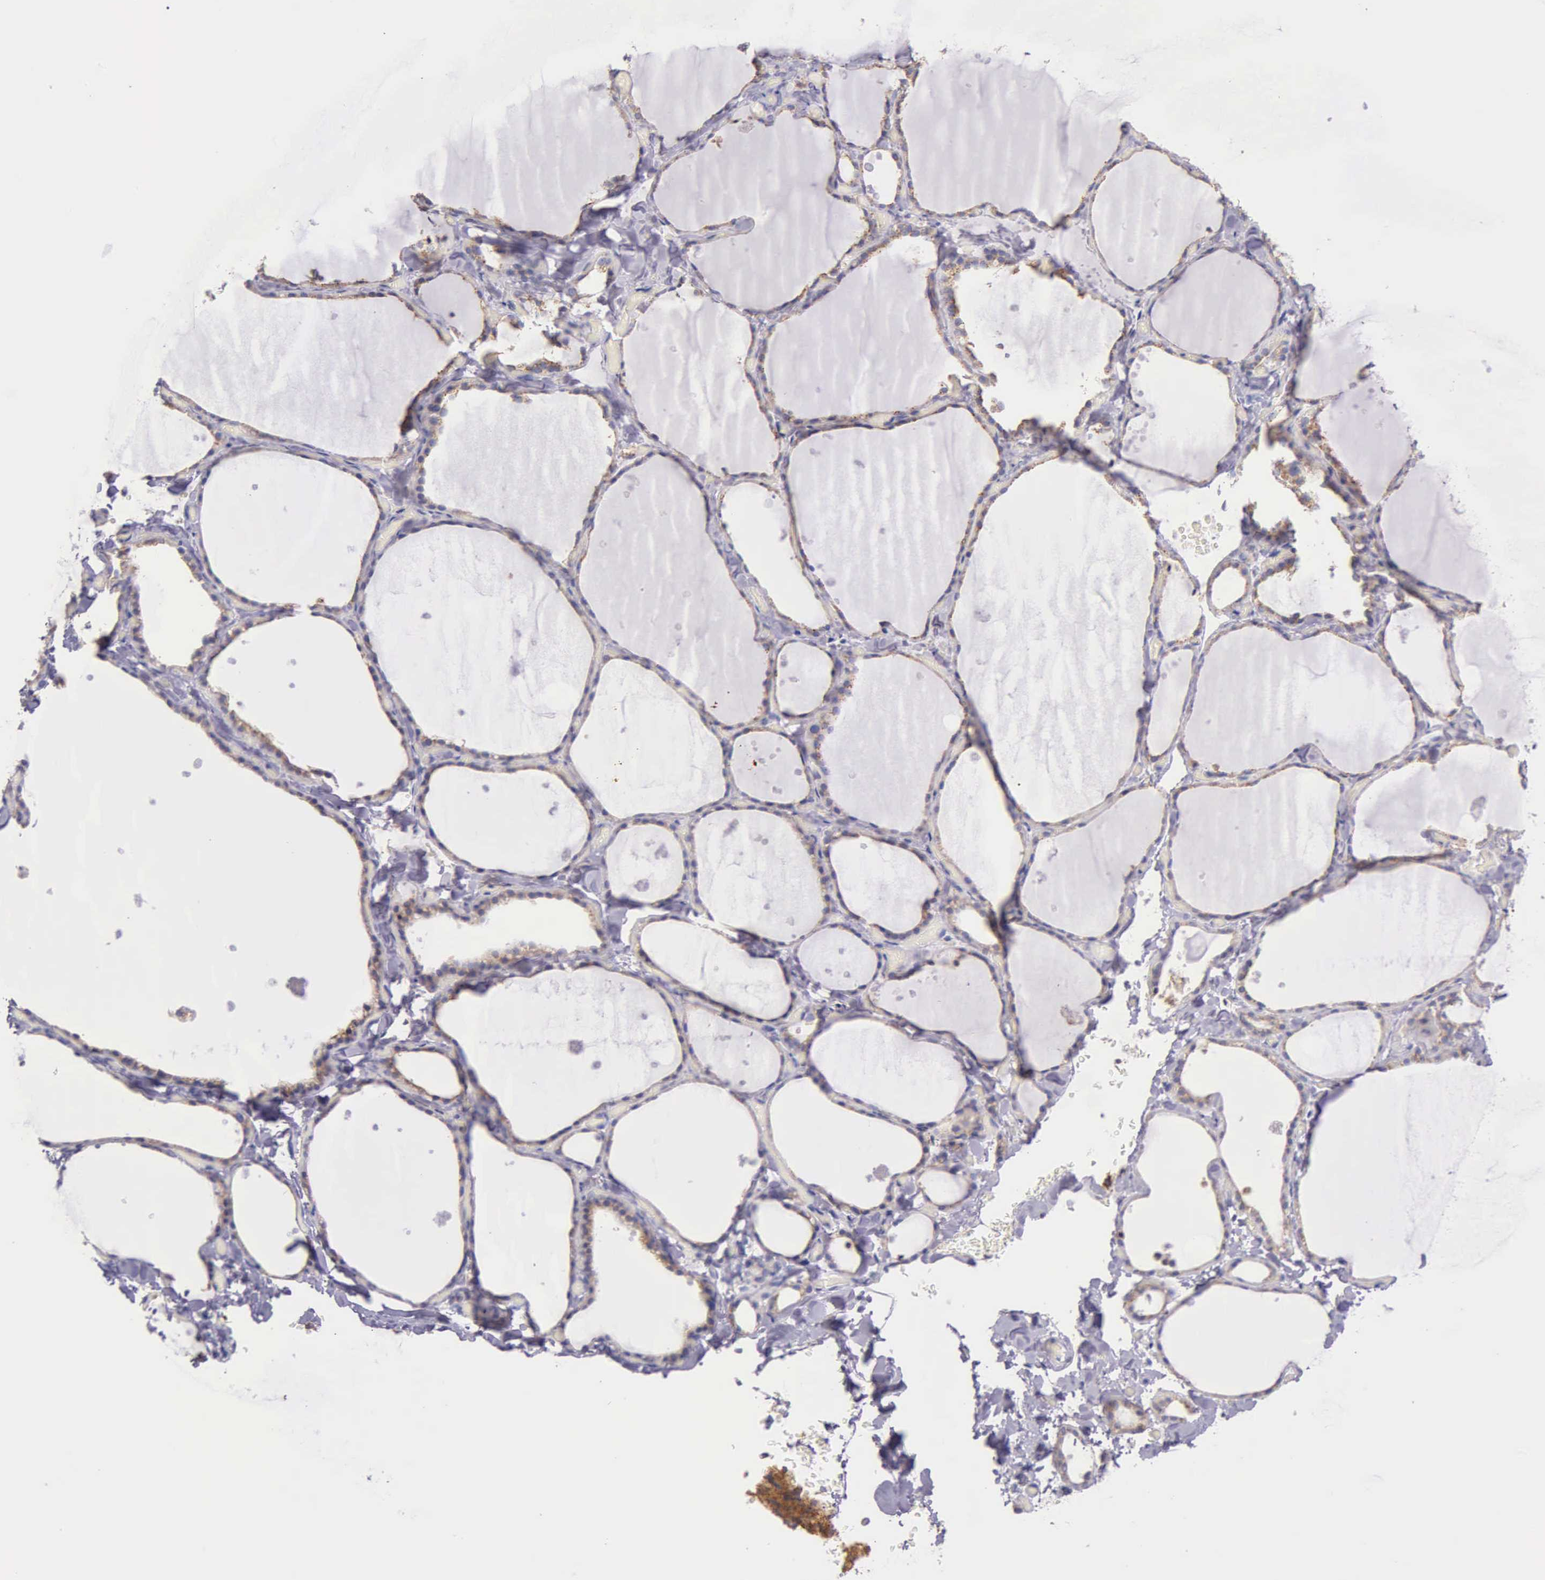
{"staining": {"intensity": "weak", "quantity": "25%-75%", "location": "cytoplasmic/membranous"}, "tissue": "thyroid gland", "cell_type": "Glandular cells", "image_type": "normal", "snomed": [{"axis": "morphology", "description": "Normal tissue, NOS"}, {"axis": "topography", "description": "Thyroid gland"}], "caption": "Protein staining shows weak cytoplasmic/membranous expression in approximately 25%-75% of glandular cells in benign thyroid gland.", "gene": "CTAGE15", "patient": {"sex": "male", "age": 34}}